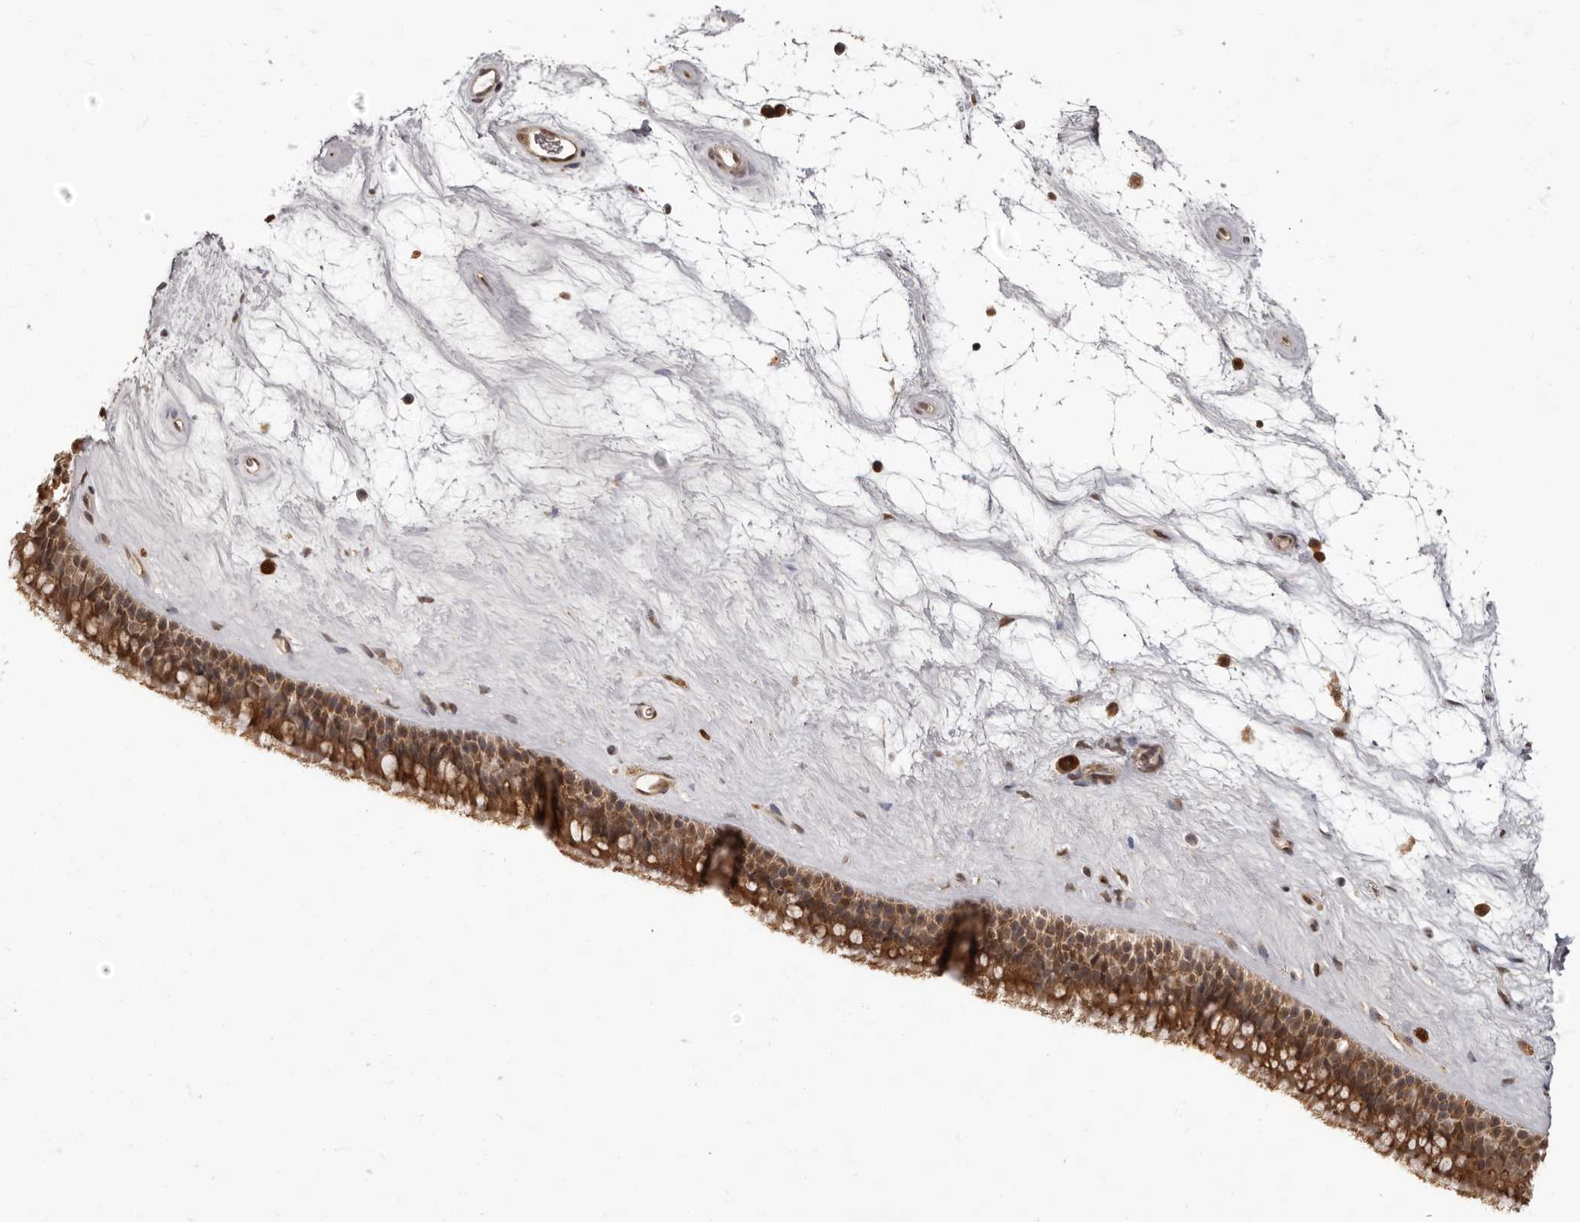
{"staining": {"intensity": "moderate", "quantity": ">75%", "location": "cytoplasmic/membranous,nuclear"}, "tissue": "nasopharynx", "cell_type": "Respiratory epithelial cells", "image_type": "normal", "snomed": [{"axis": "morphology", "description": "Normal tissue, NOS"}, {"axis": "topography", "description": "Nasopharynx"}], "caption": "DAB (3,3'-diaminobenzidine) immunohistochemical staining of unremarkable human nasopharynx demonstrates moderate cytoplasmic/membranous,nuclear protein expression in about >75% of respiratory epithelial cells. Nuclei are stained in blue.", "gene": "IL32", "patient": {"sex": "male", "age": 64}}